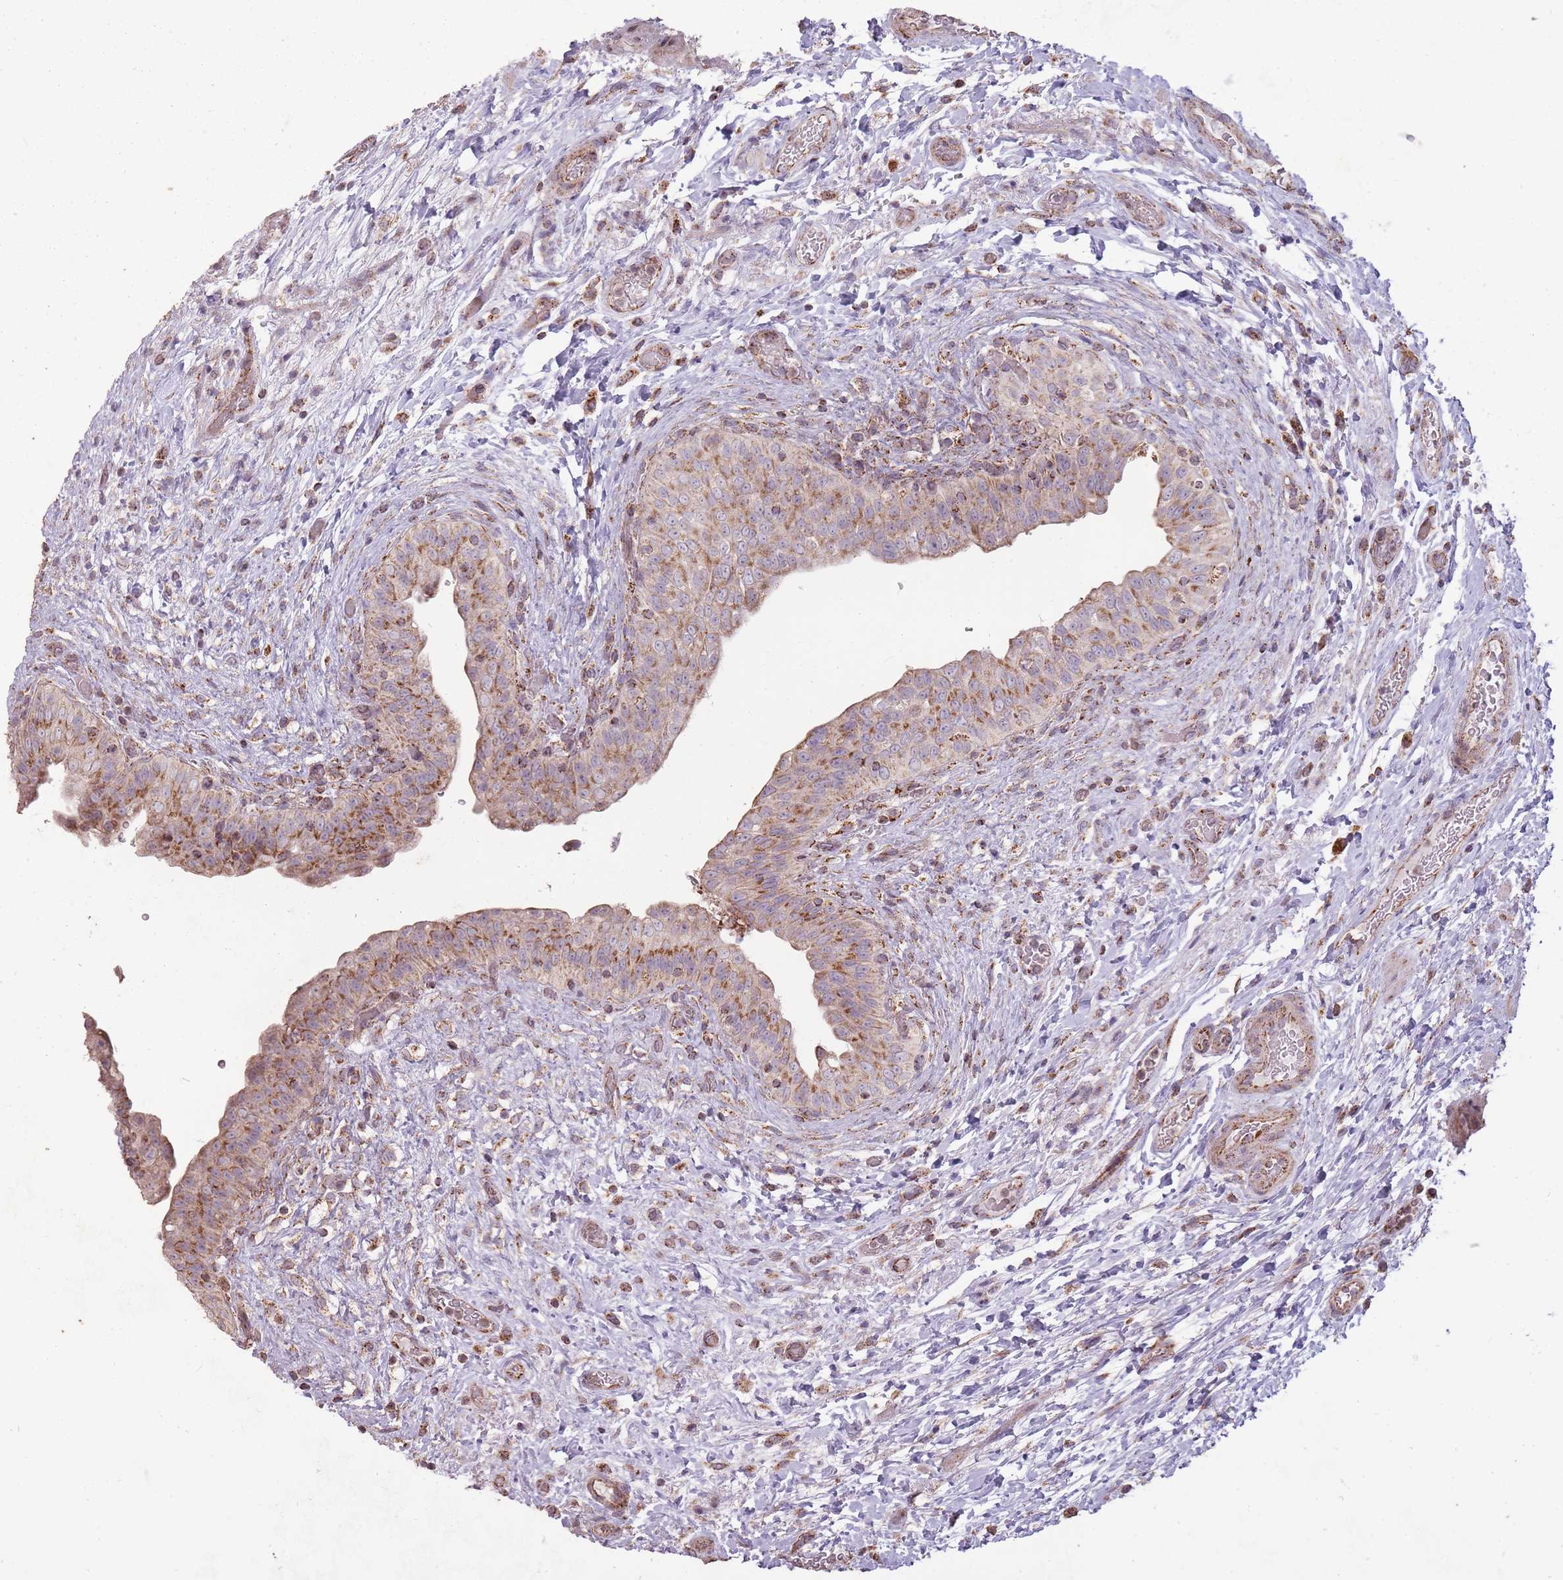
{"staining": {"intensity": "moderate", "quantity": ">75%", "location": "cytoplasmic/membranous"}, "tissue": "urinary bladder", "cell_type": "Urothelial cells", "image_type": "normal", "snomed": [{"axis": "morphology", "description": "Normal tissue, NOS"}, {"axis": "topography", "description": "Urinary bladder"}], "caption": "Human urinary bladder stained for a protein (brown) exhibits moderate cytoplasmic/membranous positive expression in approximately >75% of urothelial cells.", "gene": "CNOT8", "patient": {"sex": "male", "age": 69}}